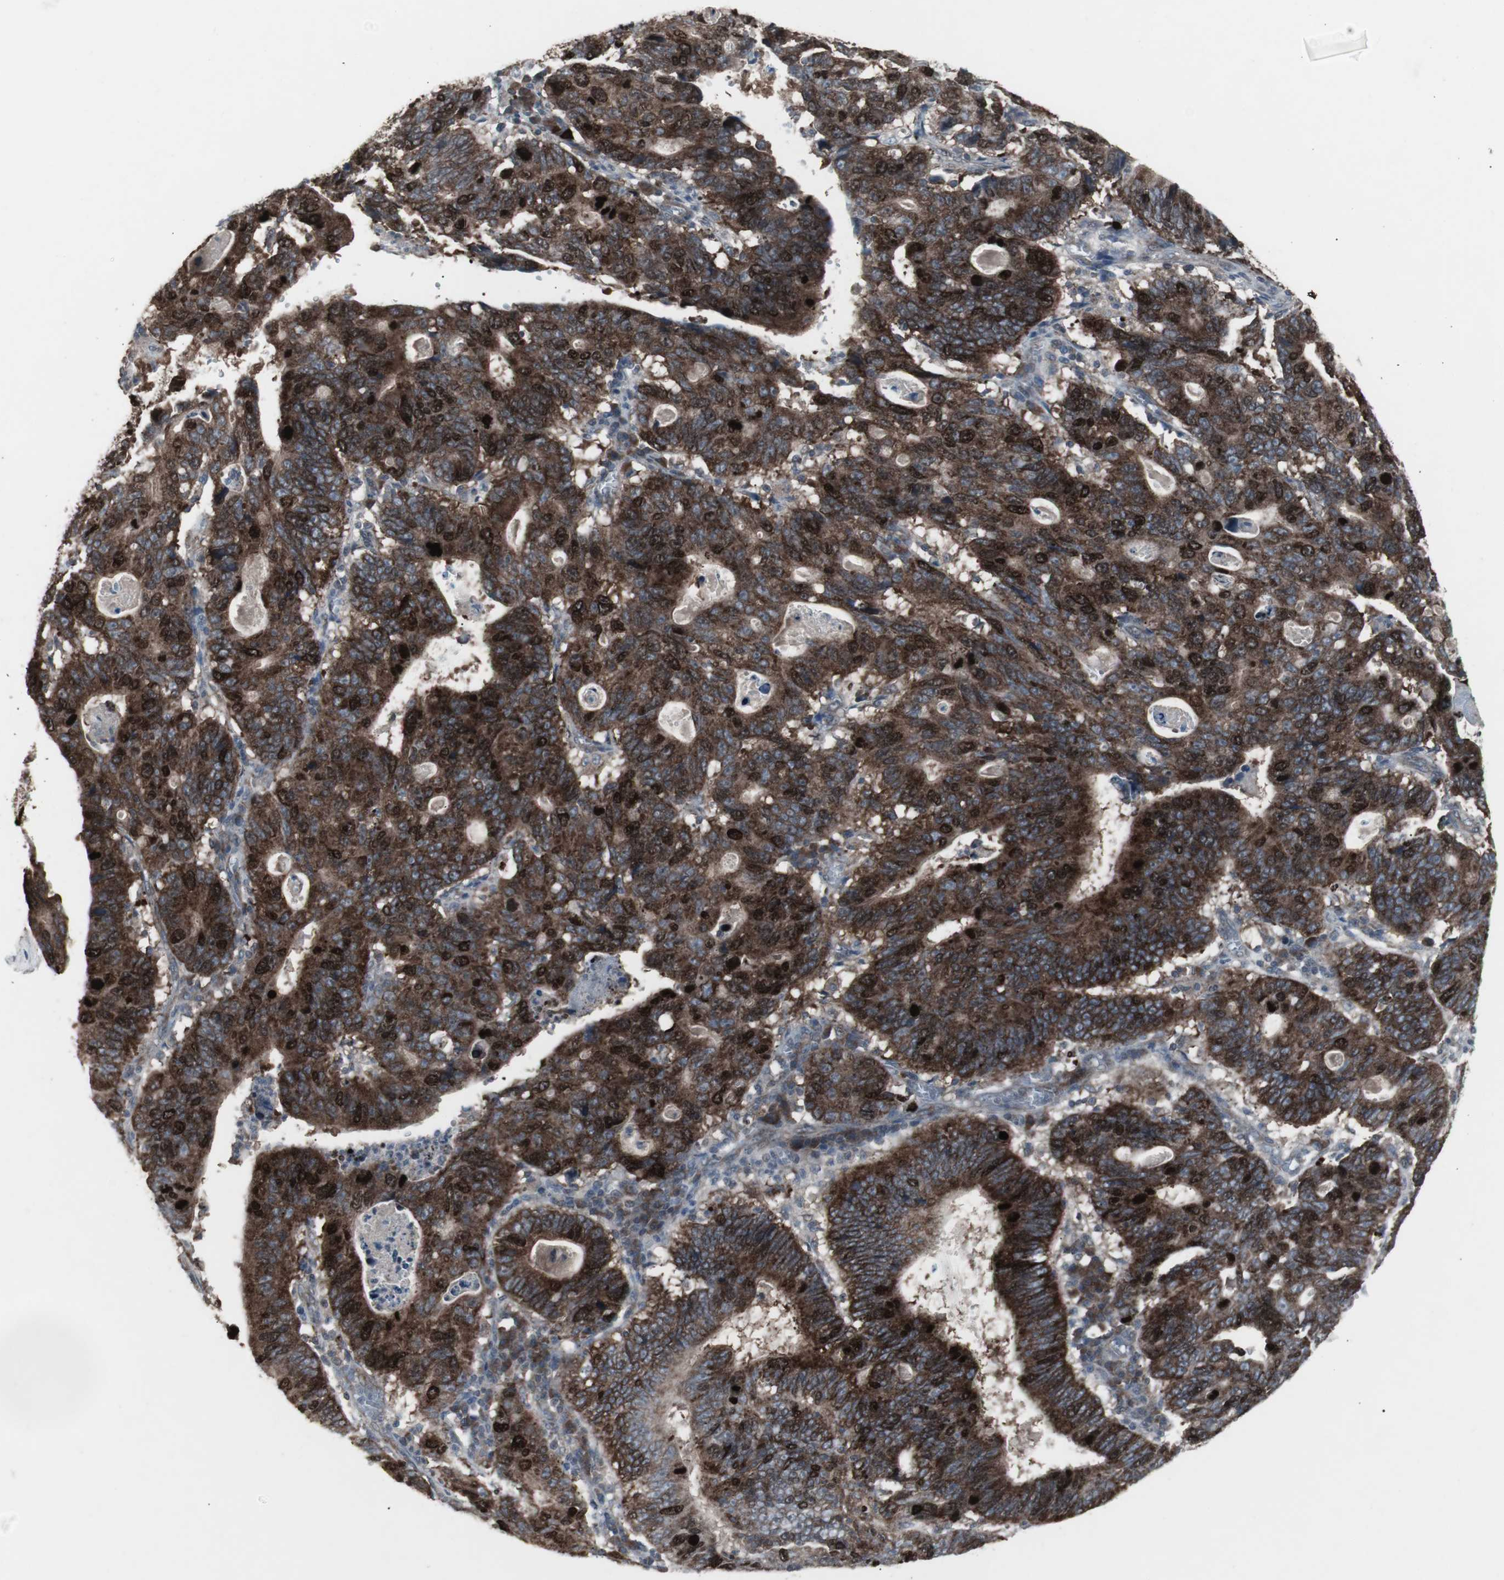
{"staining": {"intensity": "strong", "quantity": ">75%", "location": "cytoplasmic/membranous"}, "tissue": "stomach cancer", "cell_type": "Tumor cells", "image_type": "cancer", "snomed": [{"axis": "morphology", "description": "Adenocarcinoma, NOS"}, {"axis": "topography", "description": "Stomach"}], "caption": "The histopathology image reveals staining of adenocarcinoma (stomach), revealing strong cytoplasmic/membranous protein expression (brown color) within tumor cells. Immunohistochemistry (ihc) stains the protein in brown and the nuclei are stained blue.", "gene": "SSTR2", "patient": {"sex": "male", "age": 59}}